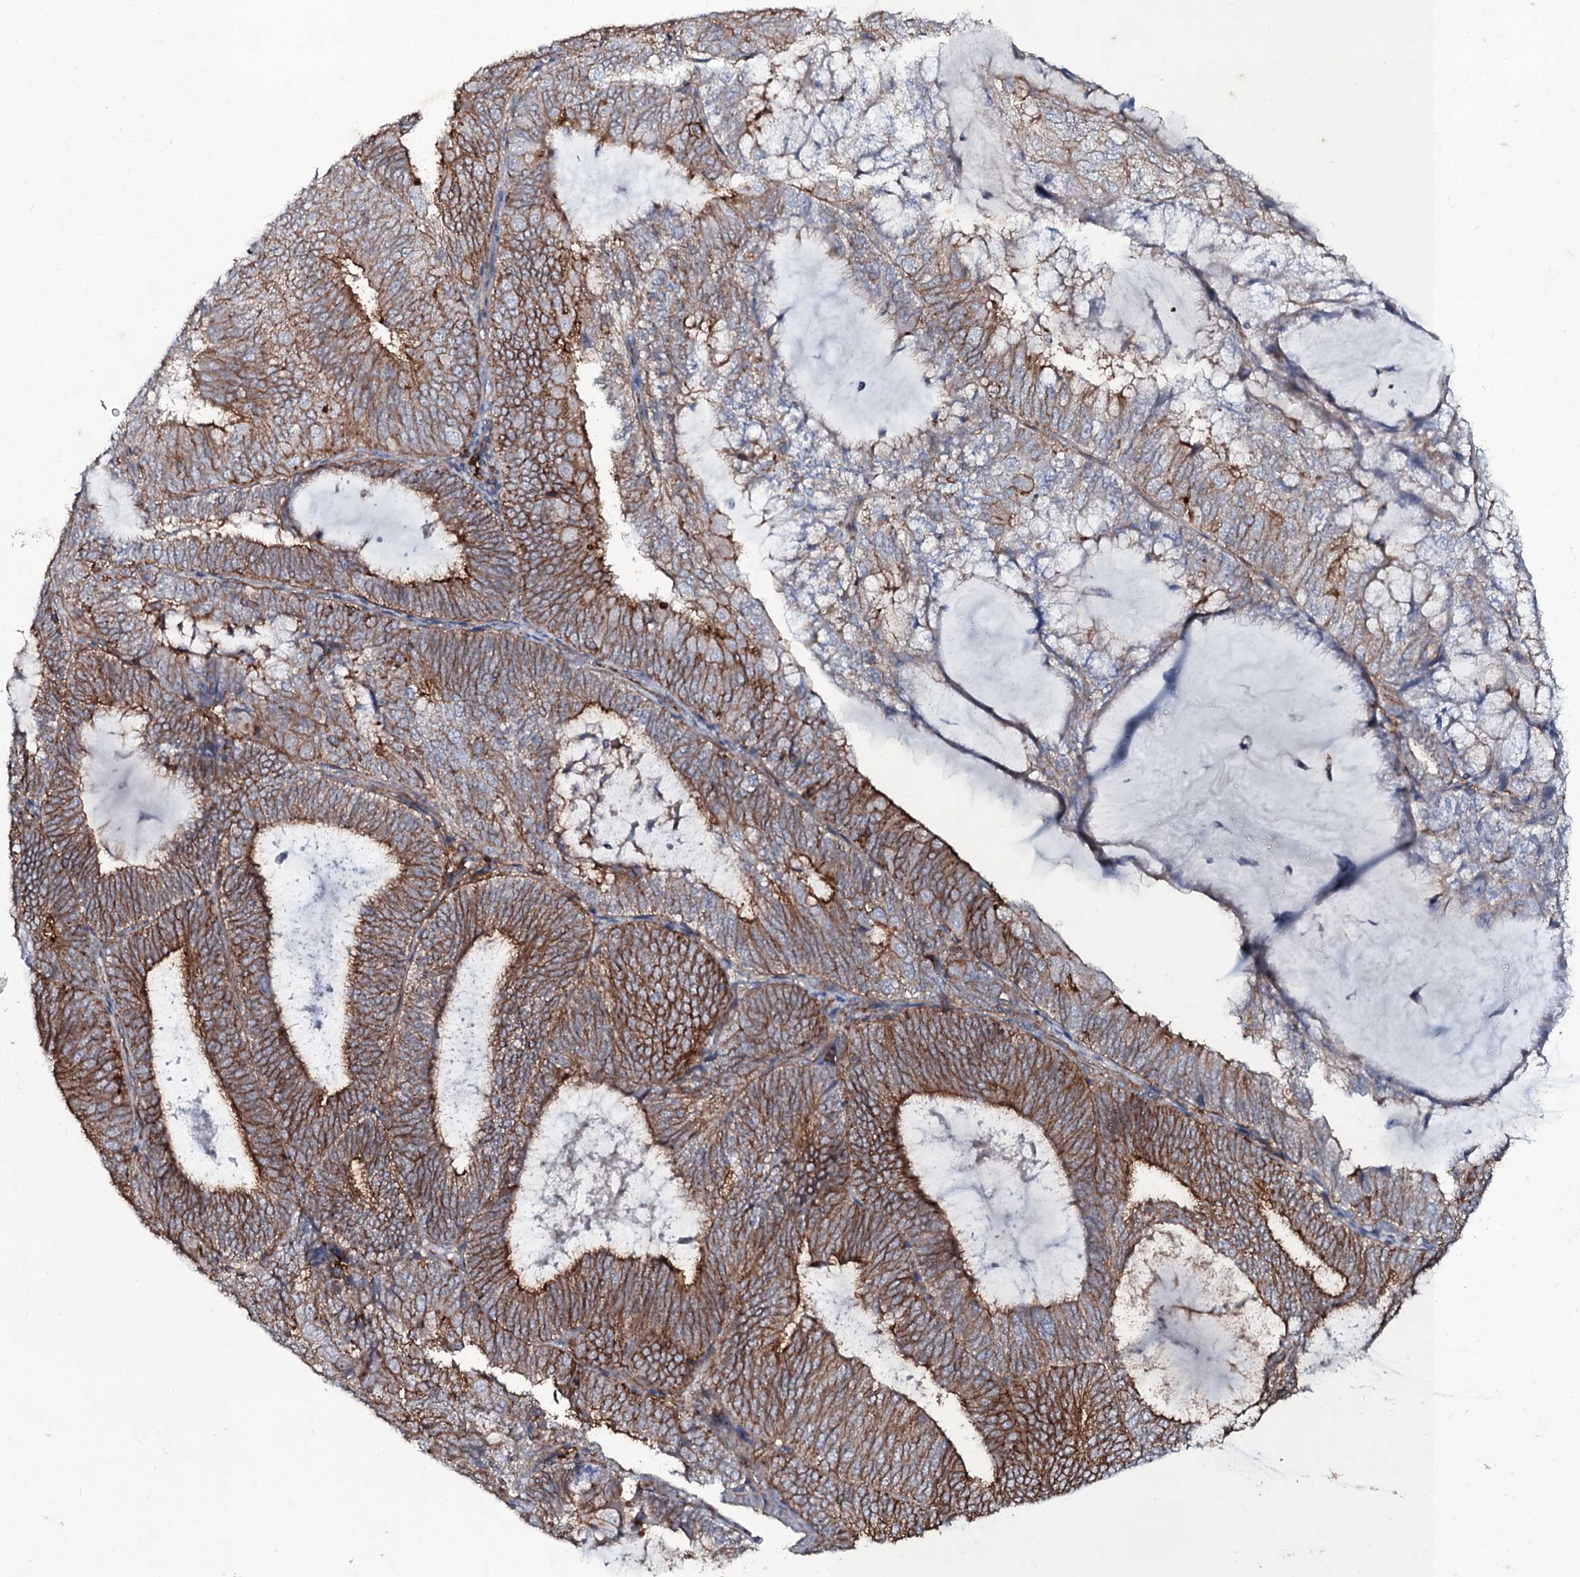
{"staining": {"intensity": "moderate", "quantity": "25%-75%", "location": "cytoplasmic/membranous"}, "tissue": "endometrial cancer", "cell_type": "Tumor cells", "image_type": "cancer", "snomed": [{"axis": "morphology", "description": "Adenocarcinoma, NOS"}, {"axis": "topography", "description": "Endometrium"}], "caption": "Immunohistochemistry (DAB (3,3'-diaminobenzidine)) staining of endometrial cancer reveals moderate cytoplasmic/membranous protein expression in approximately 25%-75% of tumor cells.", "gene": "SNAP23", "patient": {"sex": "female", "age": 81}}